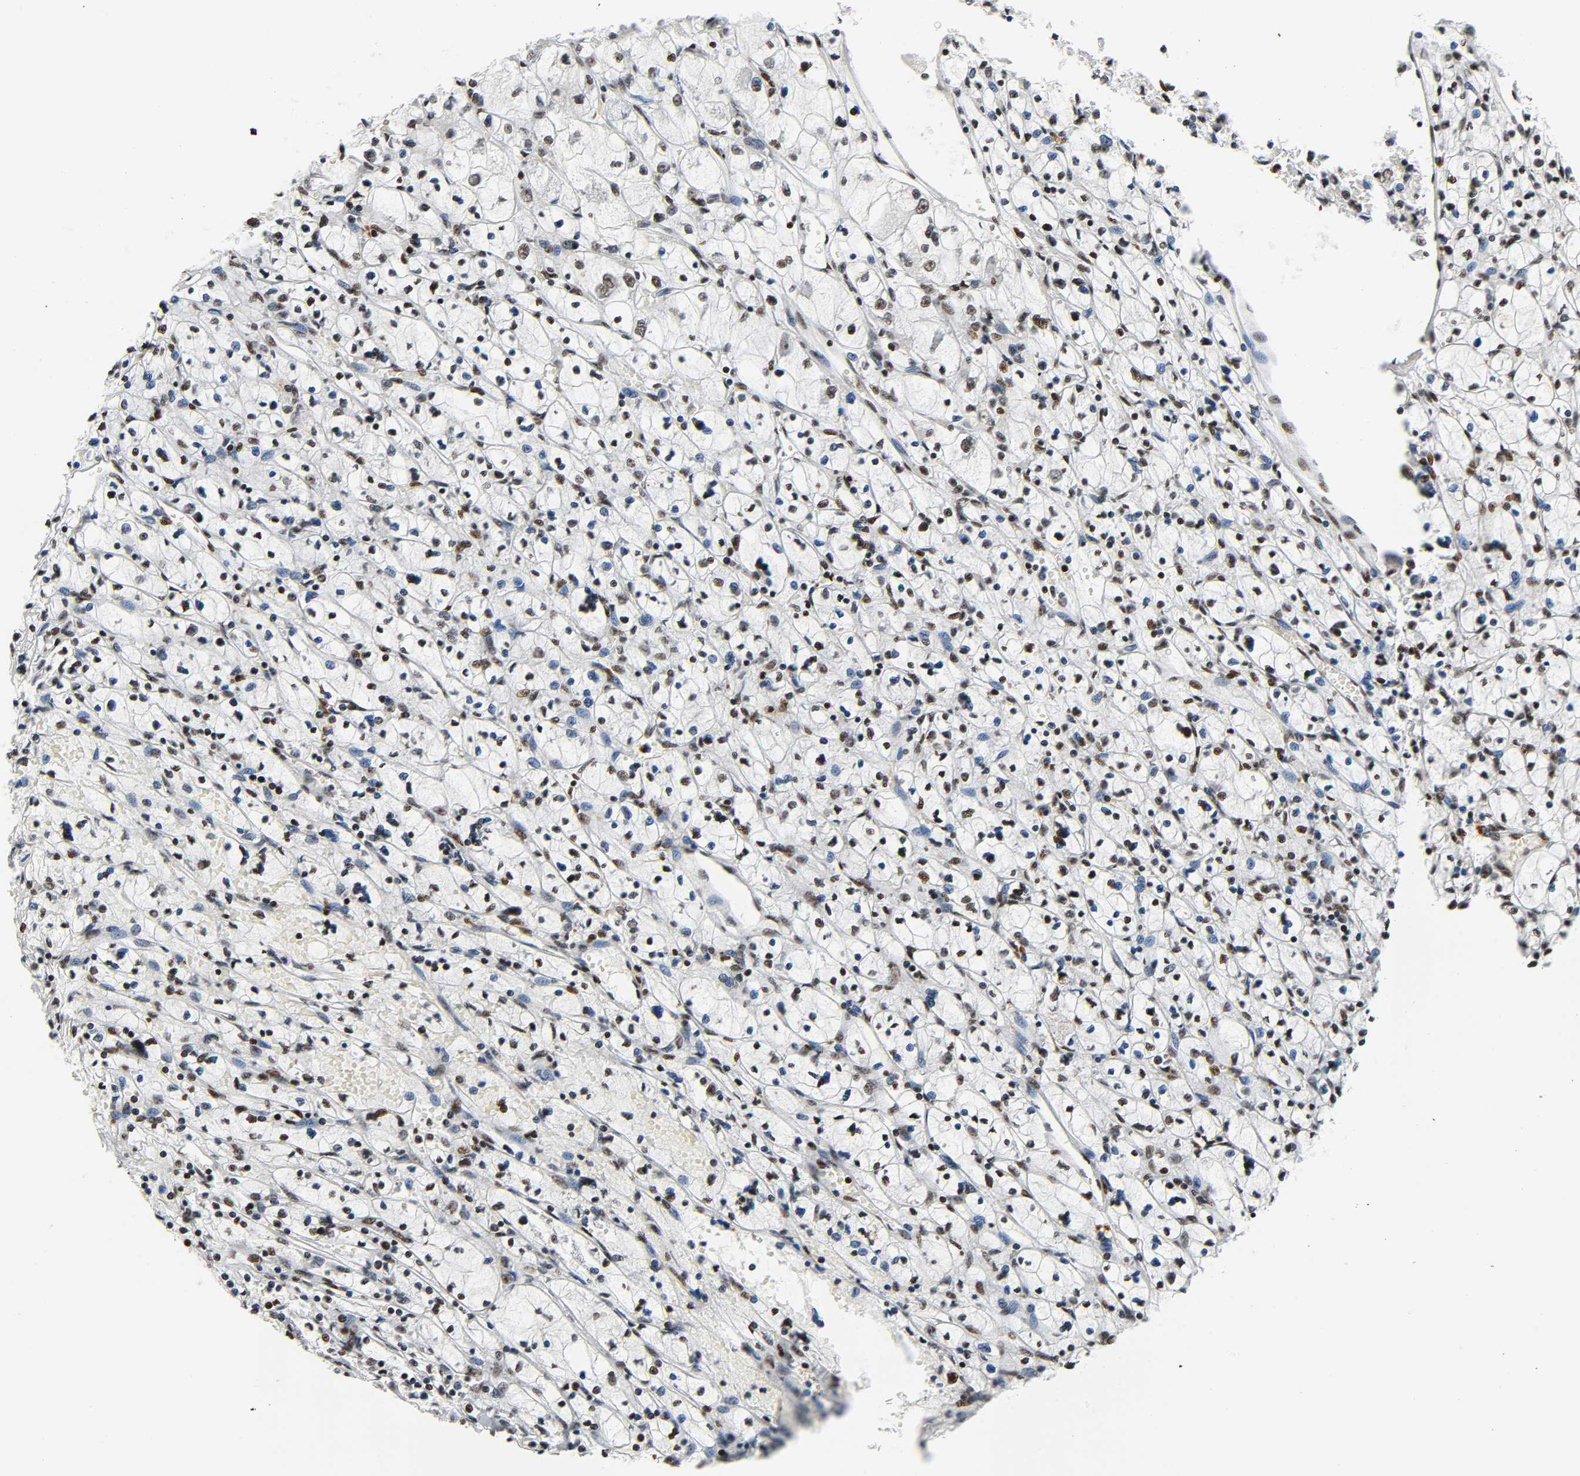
{"staining": {"intensity": "strong", "quantity": ">75%", "location": "nuclear"}, "tissue": "renal cancer", "cell_type": "Tumor cells", "image_type": "cancer", "snomed": [{"axis": "morphology", "description": "Adenocarcinoma, NOS"}, {"axis": "topography", "description": "Kidney"}], "caption": "The image exhibits immunohistochemical staining of adenocarcinoma (renal). There is strong nuclear positivity is appreciated in approximately >75% of tumor cells. (IHC, brightfield microscopy, high magnification).", "gene": "CDK9", "patient": {"sex": "female", "age": 83}}